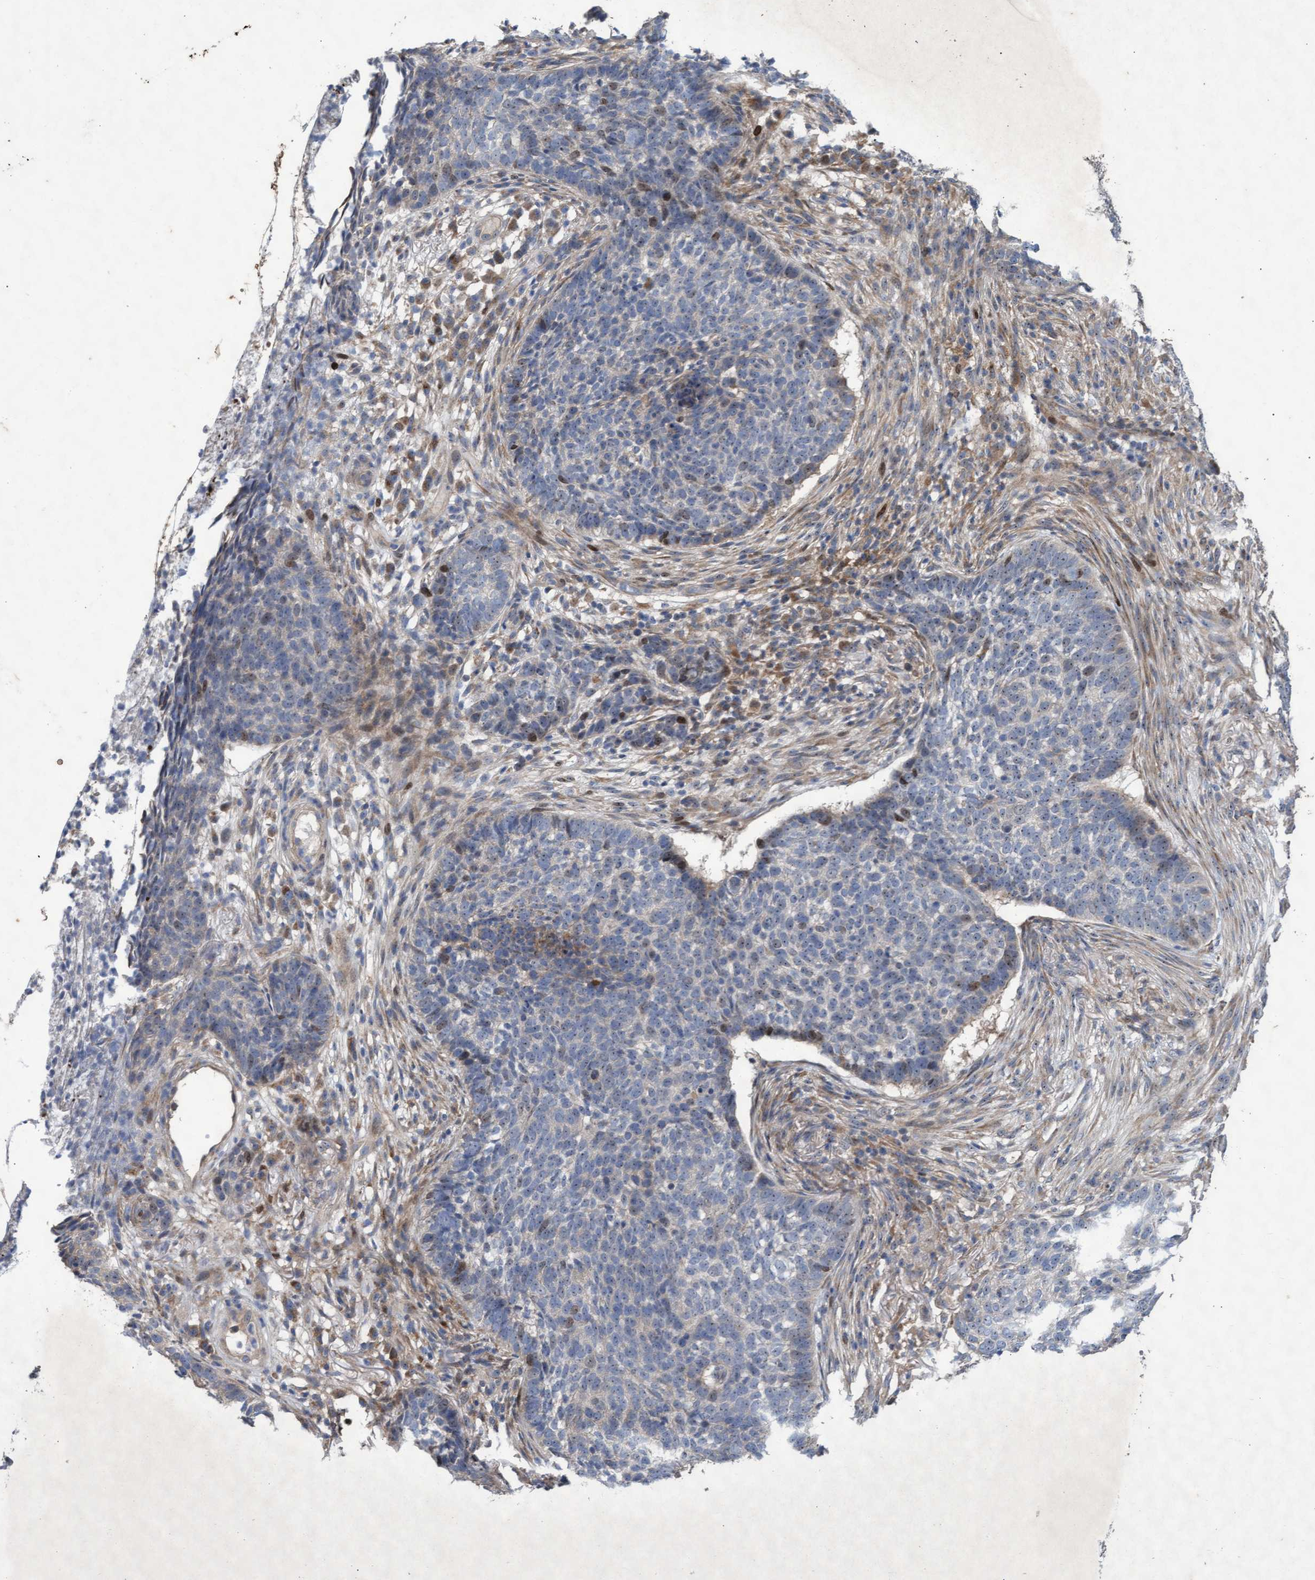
{"staining": {"intensity": "weak", "quantity": "<25%", "location": "cytoplasmic/membranous"}, "tissue": "skin cancer", "cell_type": "Tumor cells", "image_type": "cancer", "snomed": [{"axis": "morphology", "description": "Basal cell carcinoma"}, {"axis": "topography", "description": "Skin"}], "caption": "An immunohistochemistry (IHC) image of basal cell carcinoma (skin) is shown. There is no staining in tumor cells of basal cell carcinoma (skin).", "gene": "ABCF2", "patient": {"sex": "male", "age": 85}}